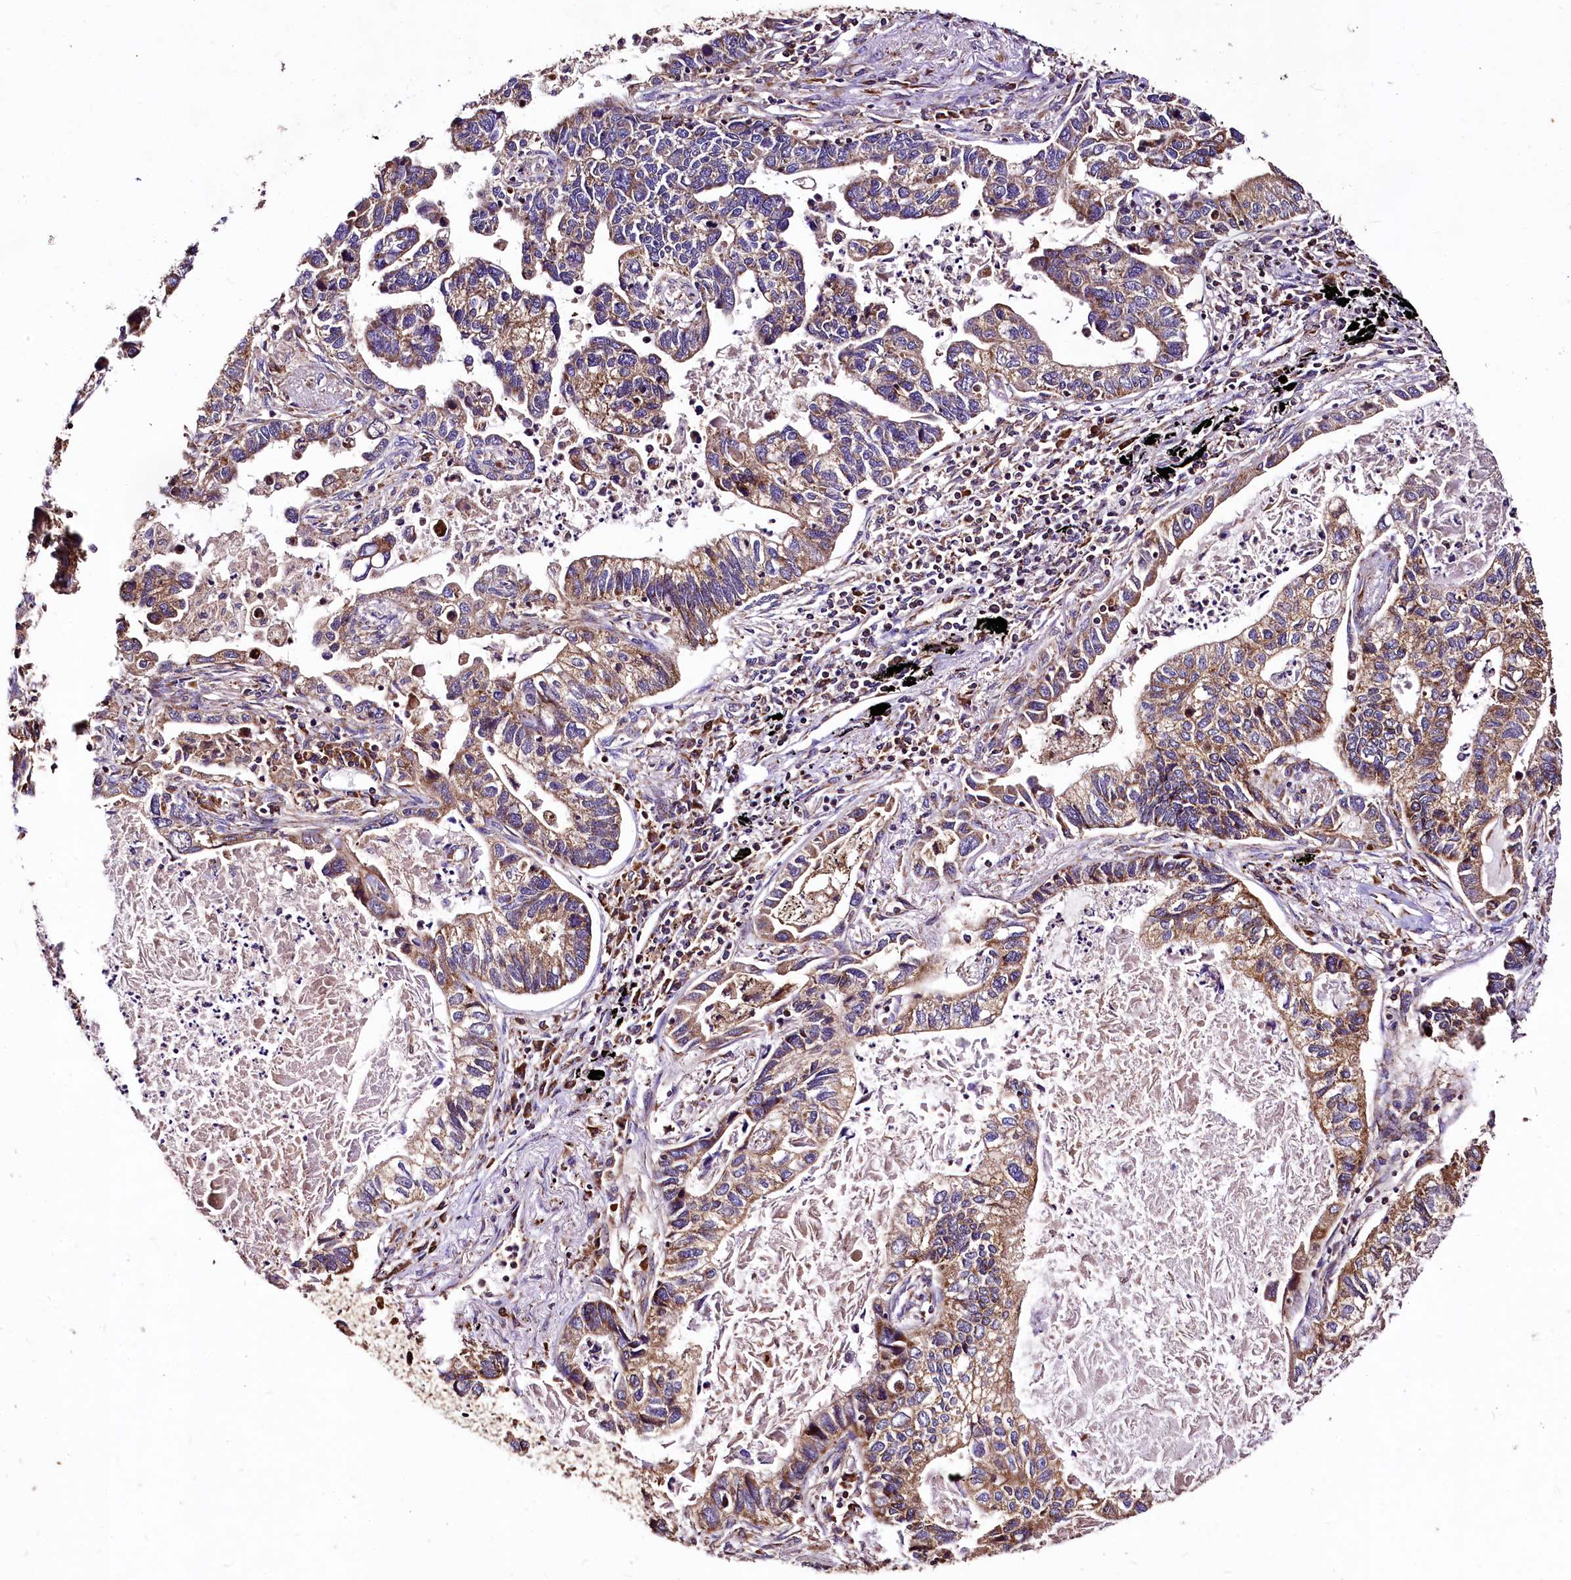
{"staining": {"intensity": "moderate", "quantity": ">75%", "location": "cytoplasmic/membranous"}, "tissue": "lung cancer", "cell_type": "Tumor cells", "image_type": "cancer", "snomed": [{"axis": "morphology", "description": "Adenocarcinoma, NOS"}, {"axis": "topography", "description": "Lung"}], "caption": "About >75% of tumor cells in human lung adenocarcinoma exhibit moderate cytoplasmic/membranous protein positivity as visualized by brown immunohistochemical staining.", "gene": "LRSAM1", "patient": {"sex": "male", "age": 67}}